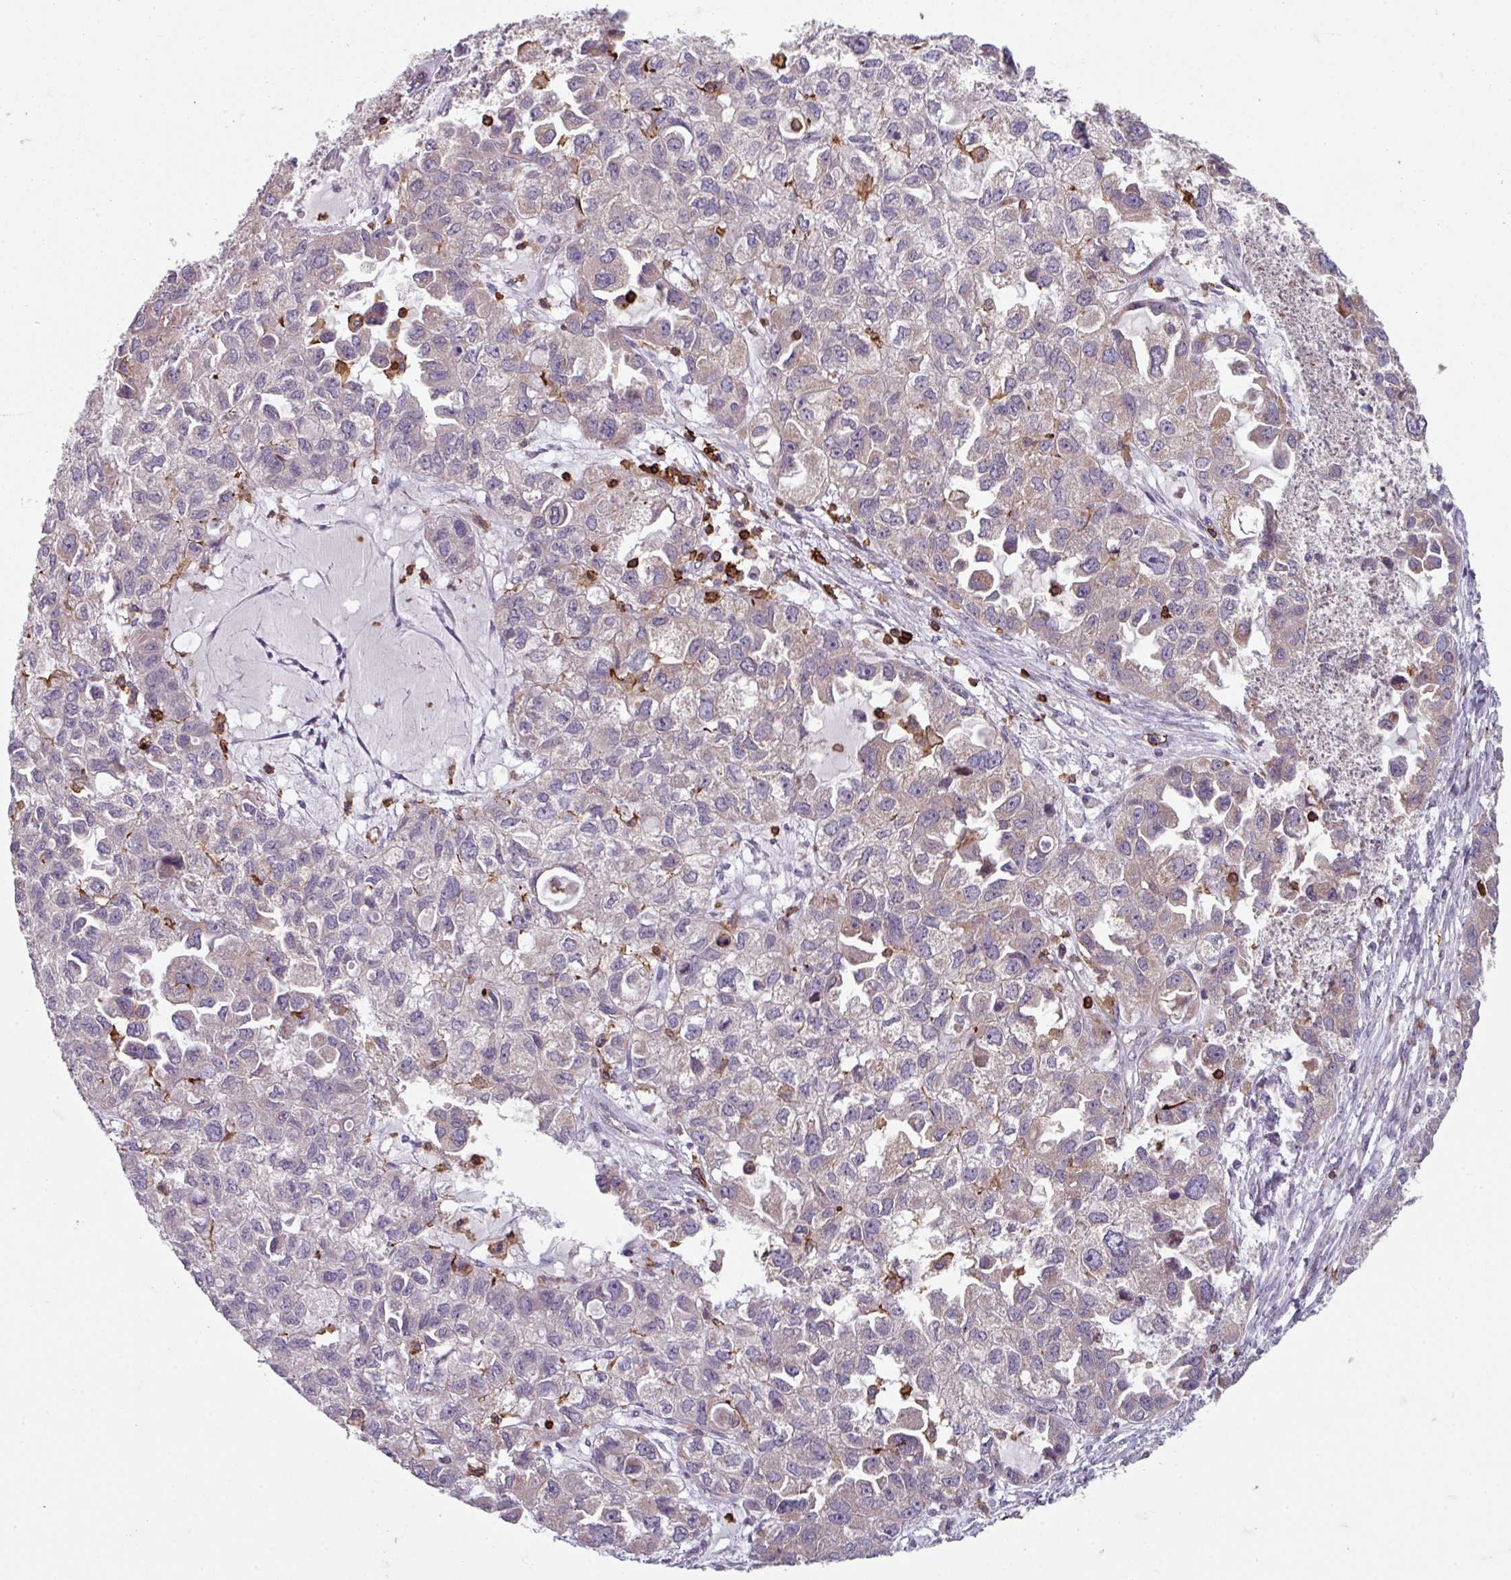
{"staining": {"intensity": "weak", "quantity": "<25%", "location": "cytoplasmic/membranous"}, "tissue": "ovarian cancer", "cell_type": "Tumor cells", "image_type": "cancer", "snomed": [{"axis": "morphology", "description": "Cystadenocarcinoma, serous, NOS"}, {"axis": "topography", "description": "Ovary"}], "caption": "Tumor cells are negative for brown protein staining in ovarian cancer.", "gene": "NEDD9", "patient": {"sex": "female", "age": 84}}